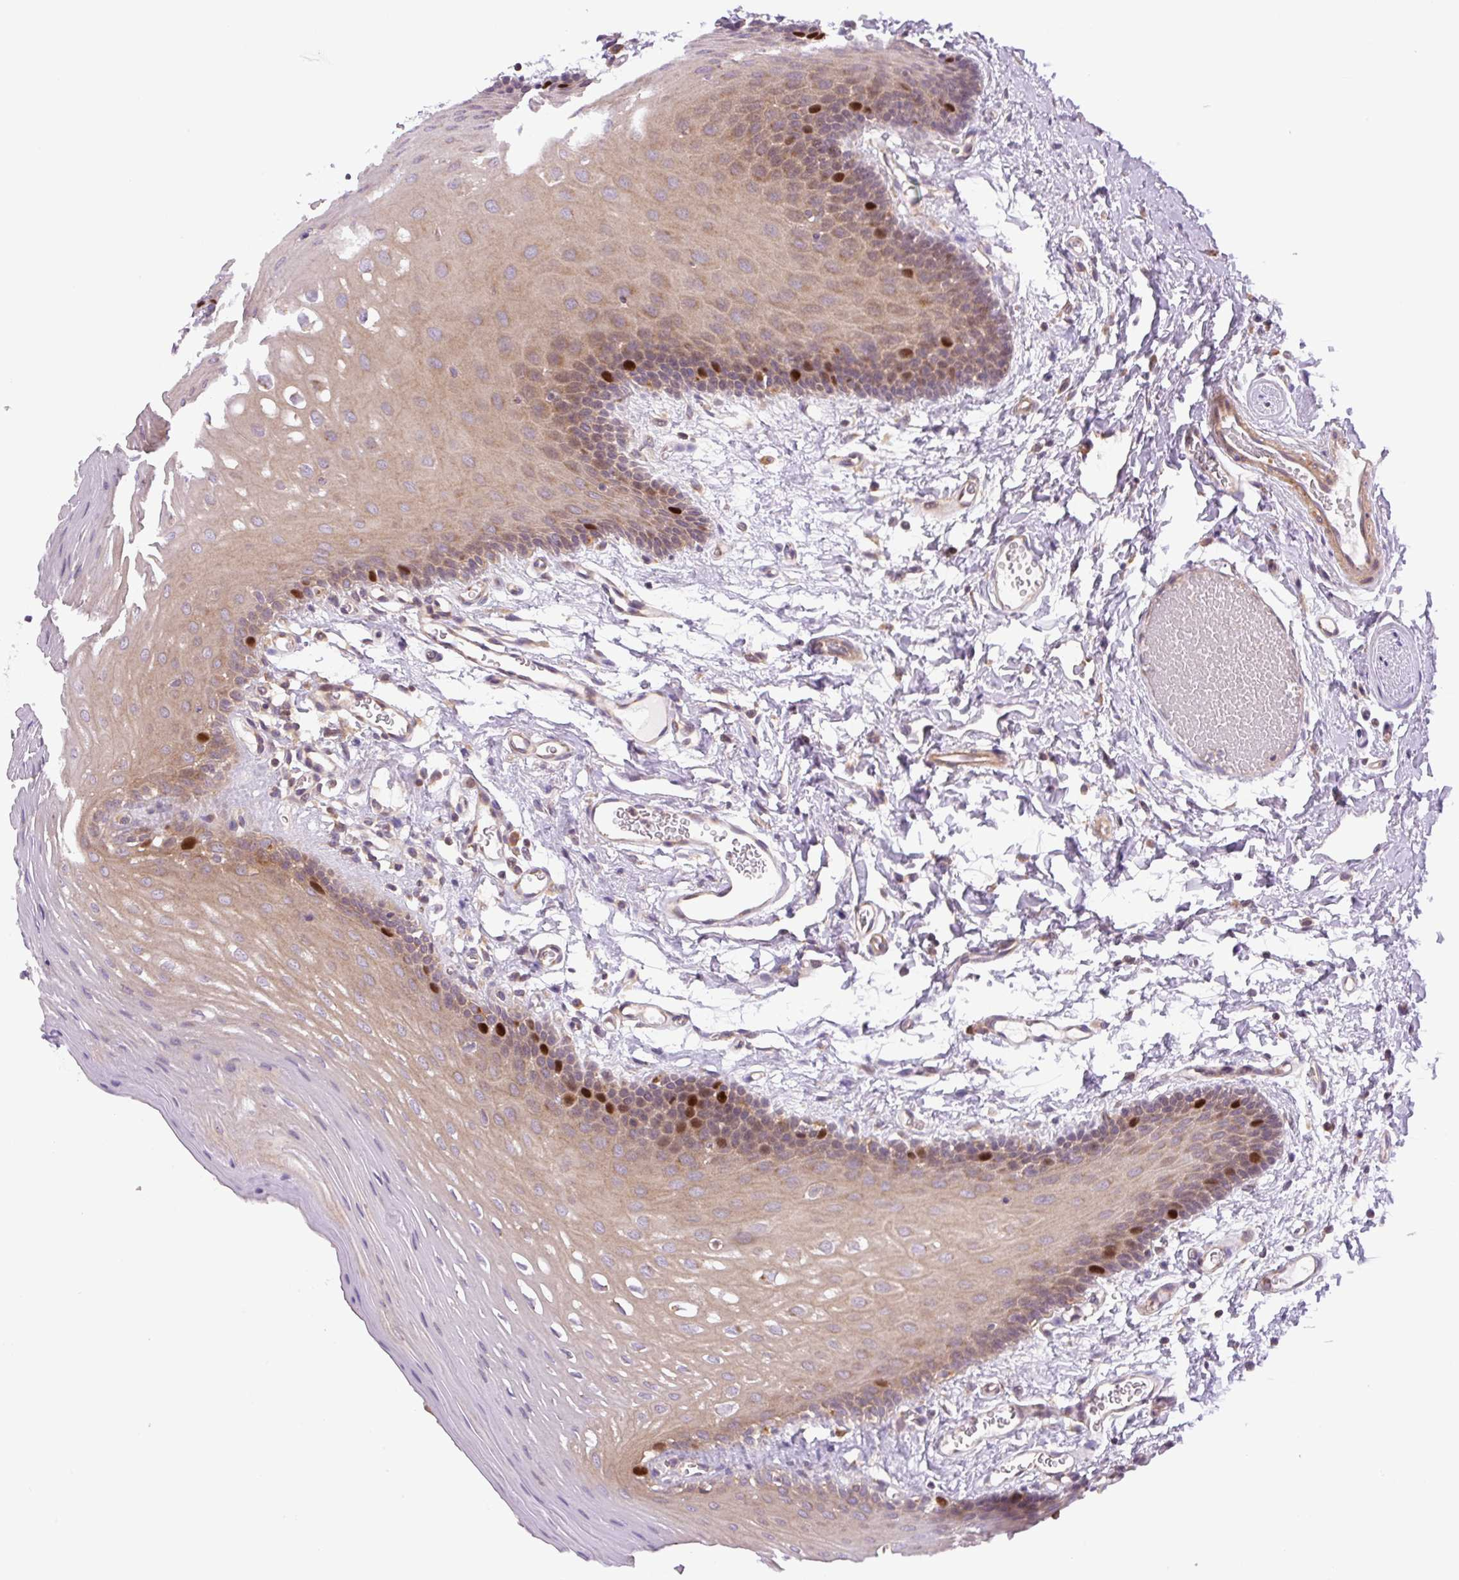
{"staining": {"intensity": "strong", "quantity": "<25%", "location": "cytoplasmic/membranous,nuclear"}, "tissue": "oral mucosa", "cell_type": "Squamous epithelial cells", "image_type": "normal", "snomed": [{"axis": "morphology", "description": "Normal tissue, NOS"}, {"axis": "topography", "description": "Oral tissue"}, {"axis": "topography", "description": "Tounge, NOS"}], "caption": "Human oral mucosa stained with a brown dye reveals strong cytoplasmic/membranous,nuclear positive staining in approximately <25% of squamous epithelial cells.", "gene": "KIFC1", "patient": {"sex": "female", "age": 60}}